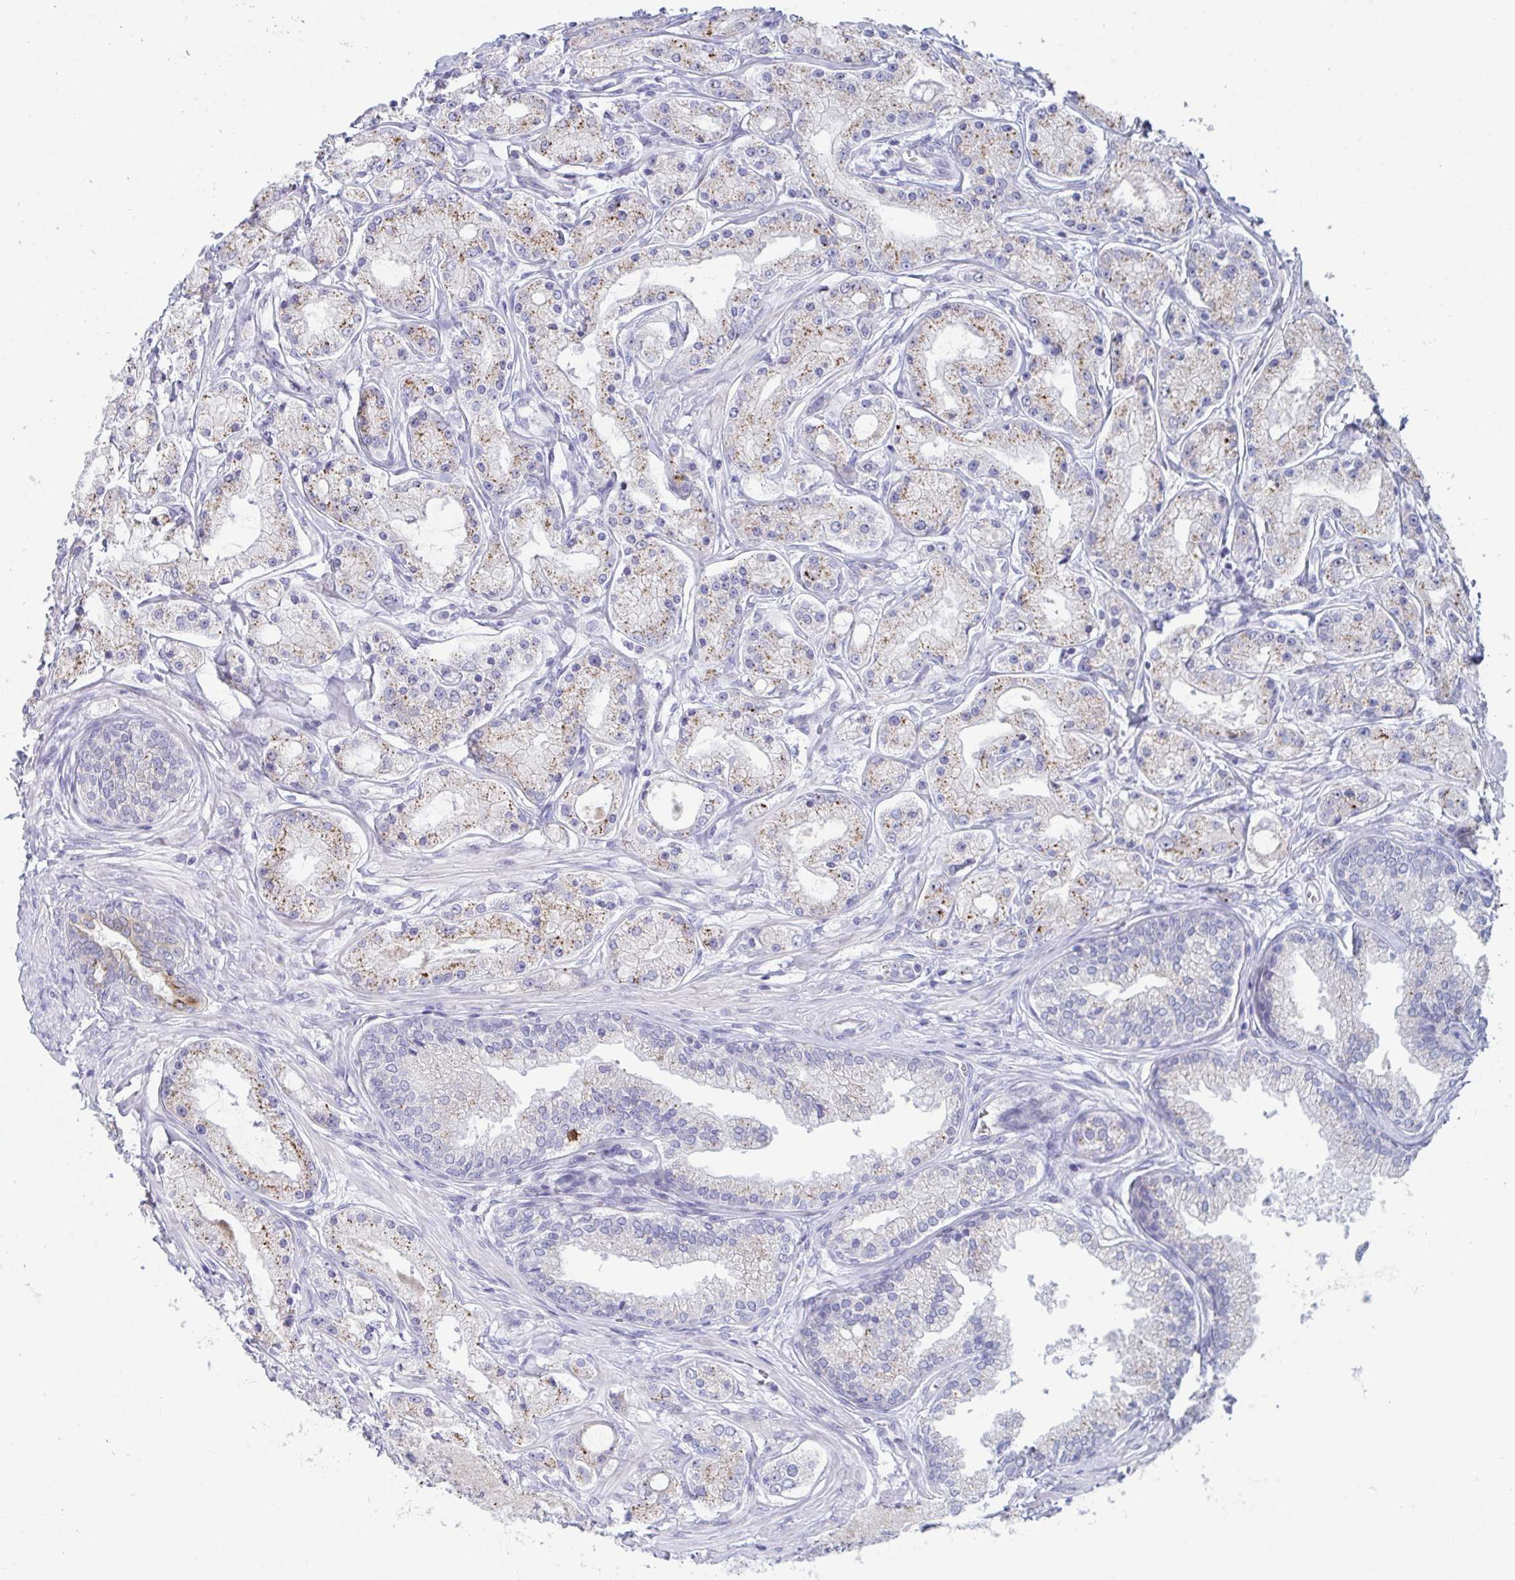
{"staining": {"intensity": "moderate", "quantity": "<25%", "location": "cytoplasmic/membranous"}, "tissue": "prostate cancer", "cell_type": "Tumor cells", "image_type": "cancer", "snomed": [{"axis": "morphology", "description": "Adenocarcinoma, High grade"}, {"axis": "topography", "description": "Prostate"}], "caption": "High-grade adenocarcinoma (prostate) was stained to show a protein in brown. There is low levels of moderate cytoplasmic/membranous positivity in approximately <25% of tumor cells.", "gene": "TAS2R38", "patient": {"sex": "male", "age": 66}}